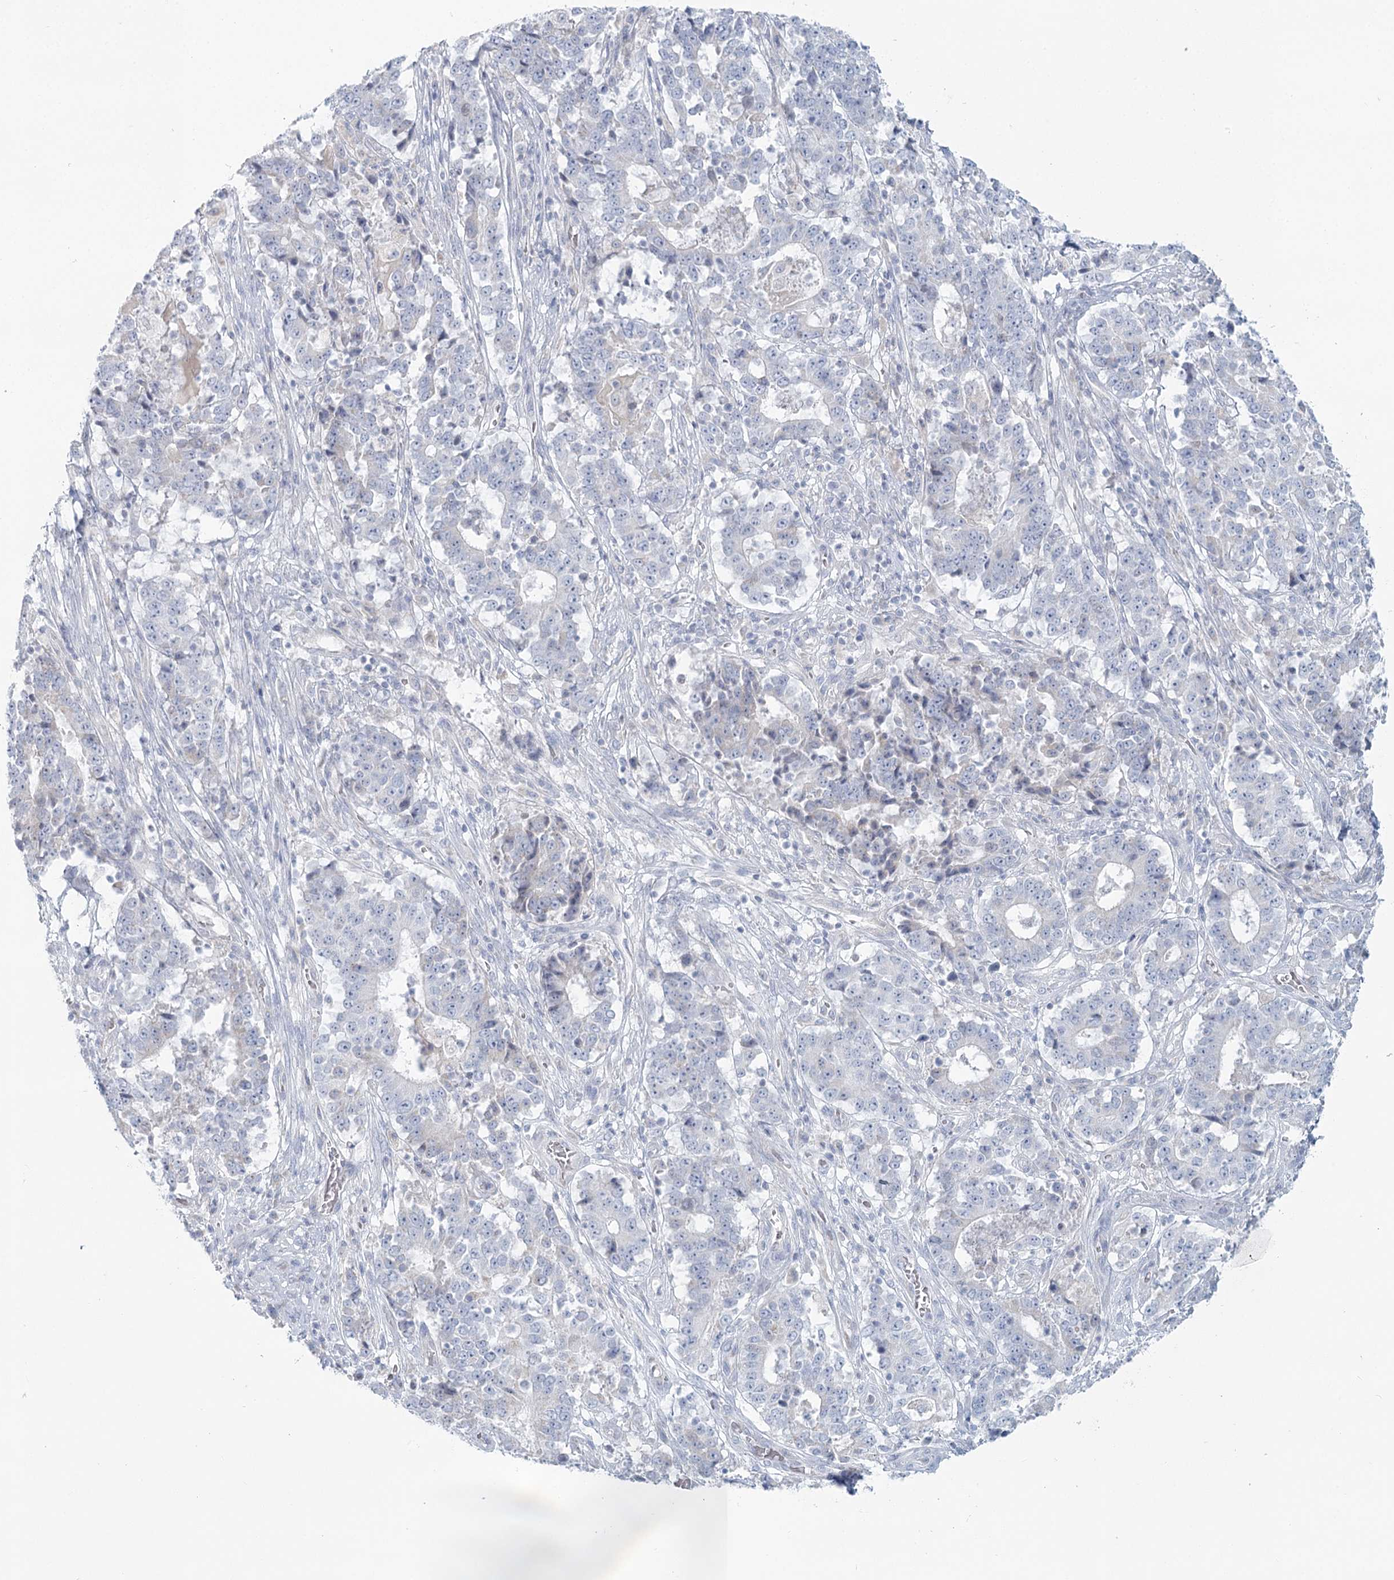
{"staining": {"intensity": "negative", "quantity": "none", "location": "none"}, "tissue": "stomach cancer", "cell_type": "Tumor cells", "image_type": "cancer", "snomed": [{"axis": "morphology", "description": "Adenocarcinoma, NOS"}, {"axis": "topography", "description": "Stomach"}], "caption": "An image of stomach adenocarcinoma stained for a protein demonstrates no brown staining in tumor cells. The staining is performed using DAB (3,3'-diaminobenzidine) brown chromogen with nuclei counter-stained in using hematoxylin.", "gene": "BPHL", "patient": {"sex": "male", "age": 59}}